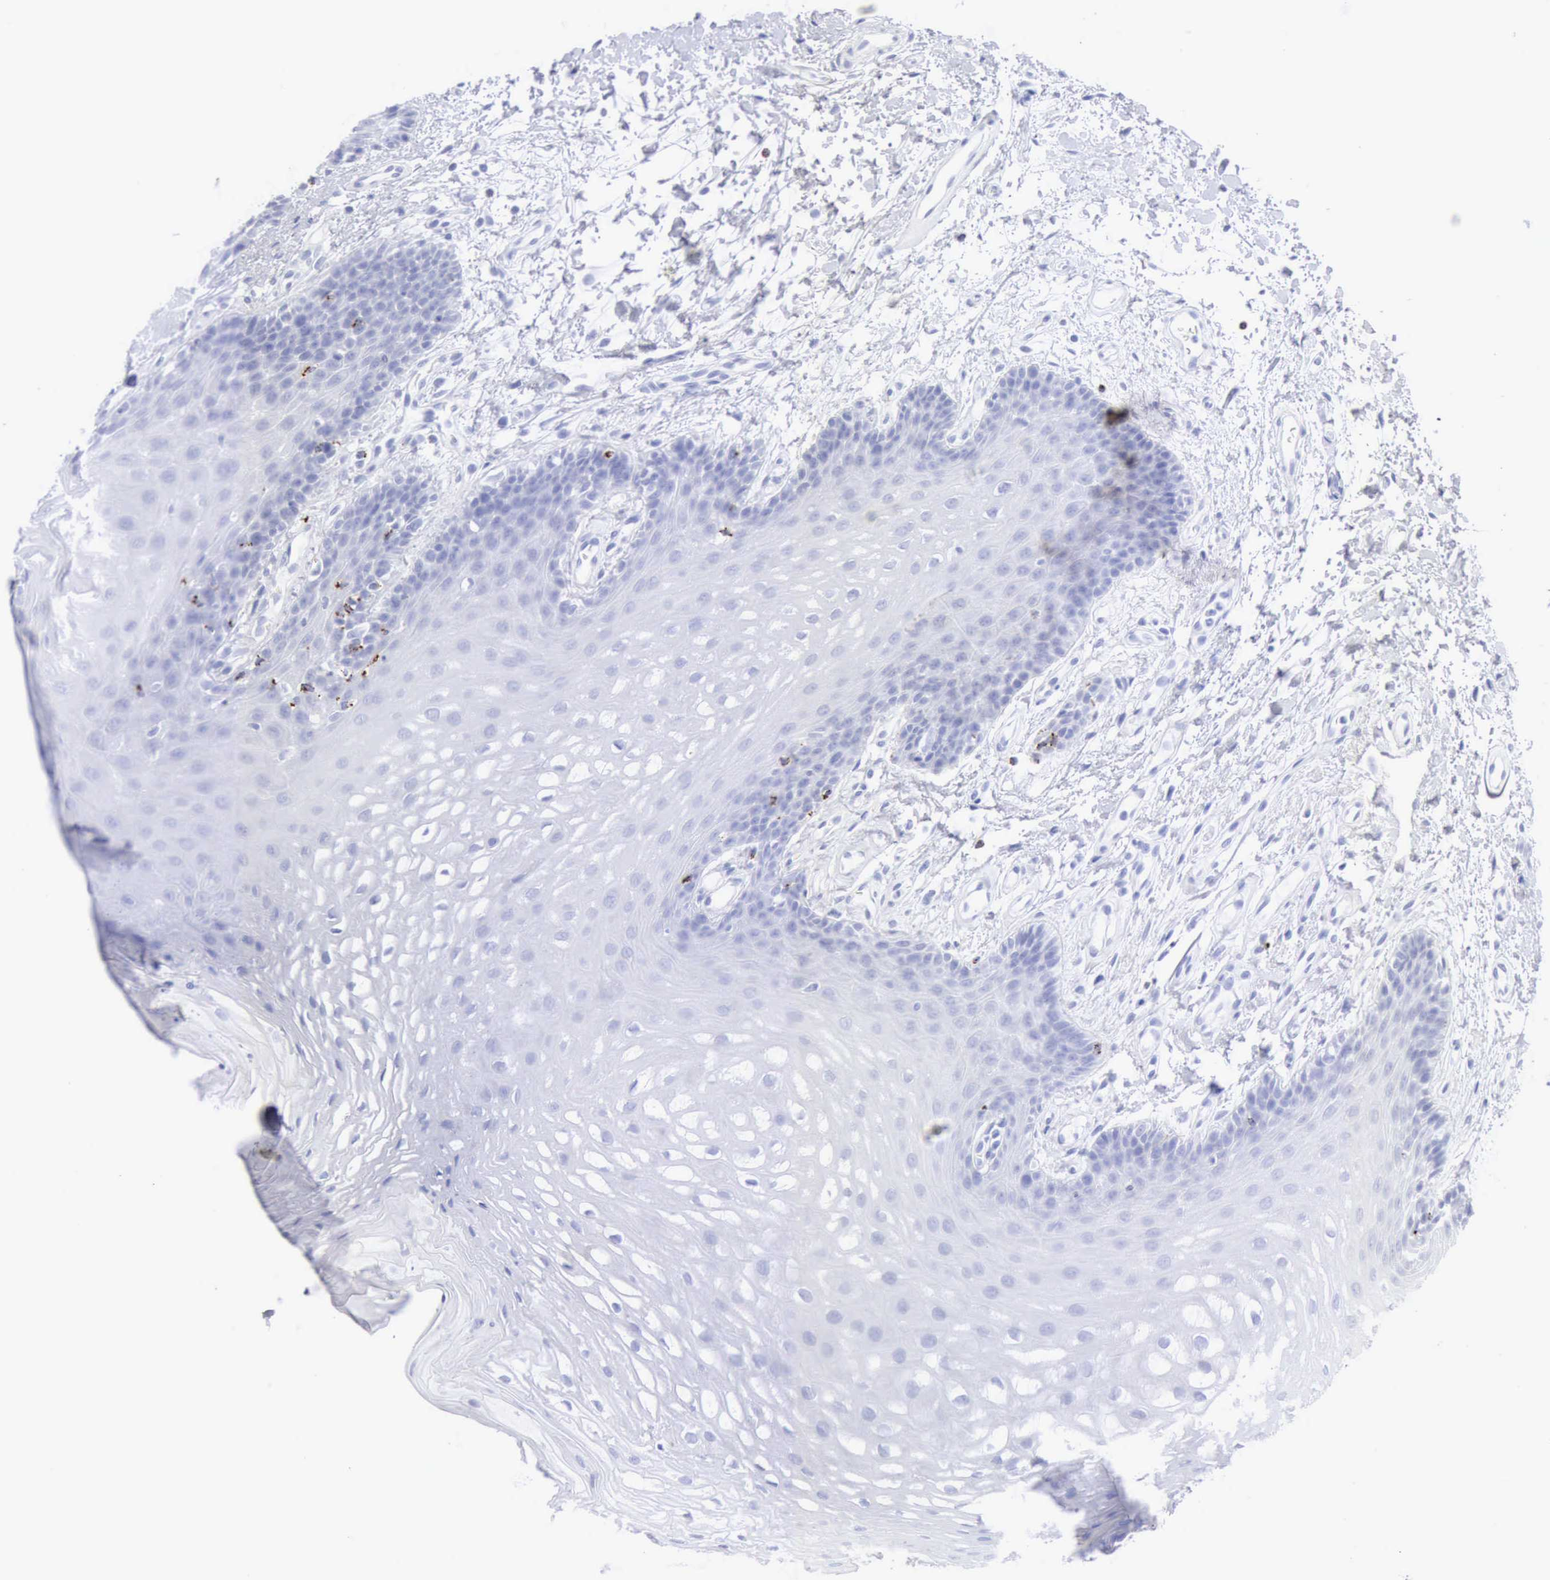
{"staining": {"intensity": "negative", "quantity": "none", "location": "none"}, "tissue": "oral mucosa", "cell_type": "Squamous epithelial cells", "image_type": "normal", "snomed": [{"axis": "morphology", "description": "Normal tissue, NOS"}, {"axis": "topography", "description": "Oral tissue"}], "caption": "Squamous epithelial cells show no significant protein staining in unremarkable oral mucosa.", "gene": "GZMB", "patient": {"sex": "male", "age": 62}}